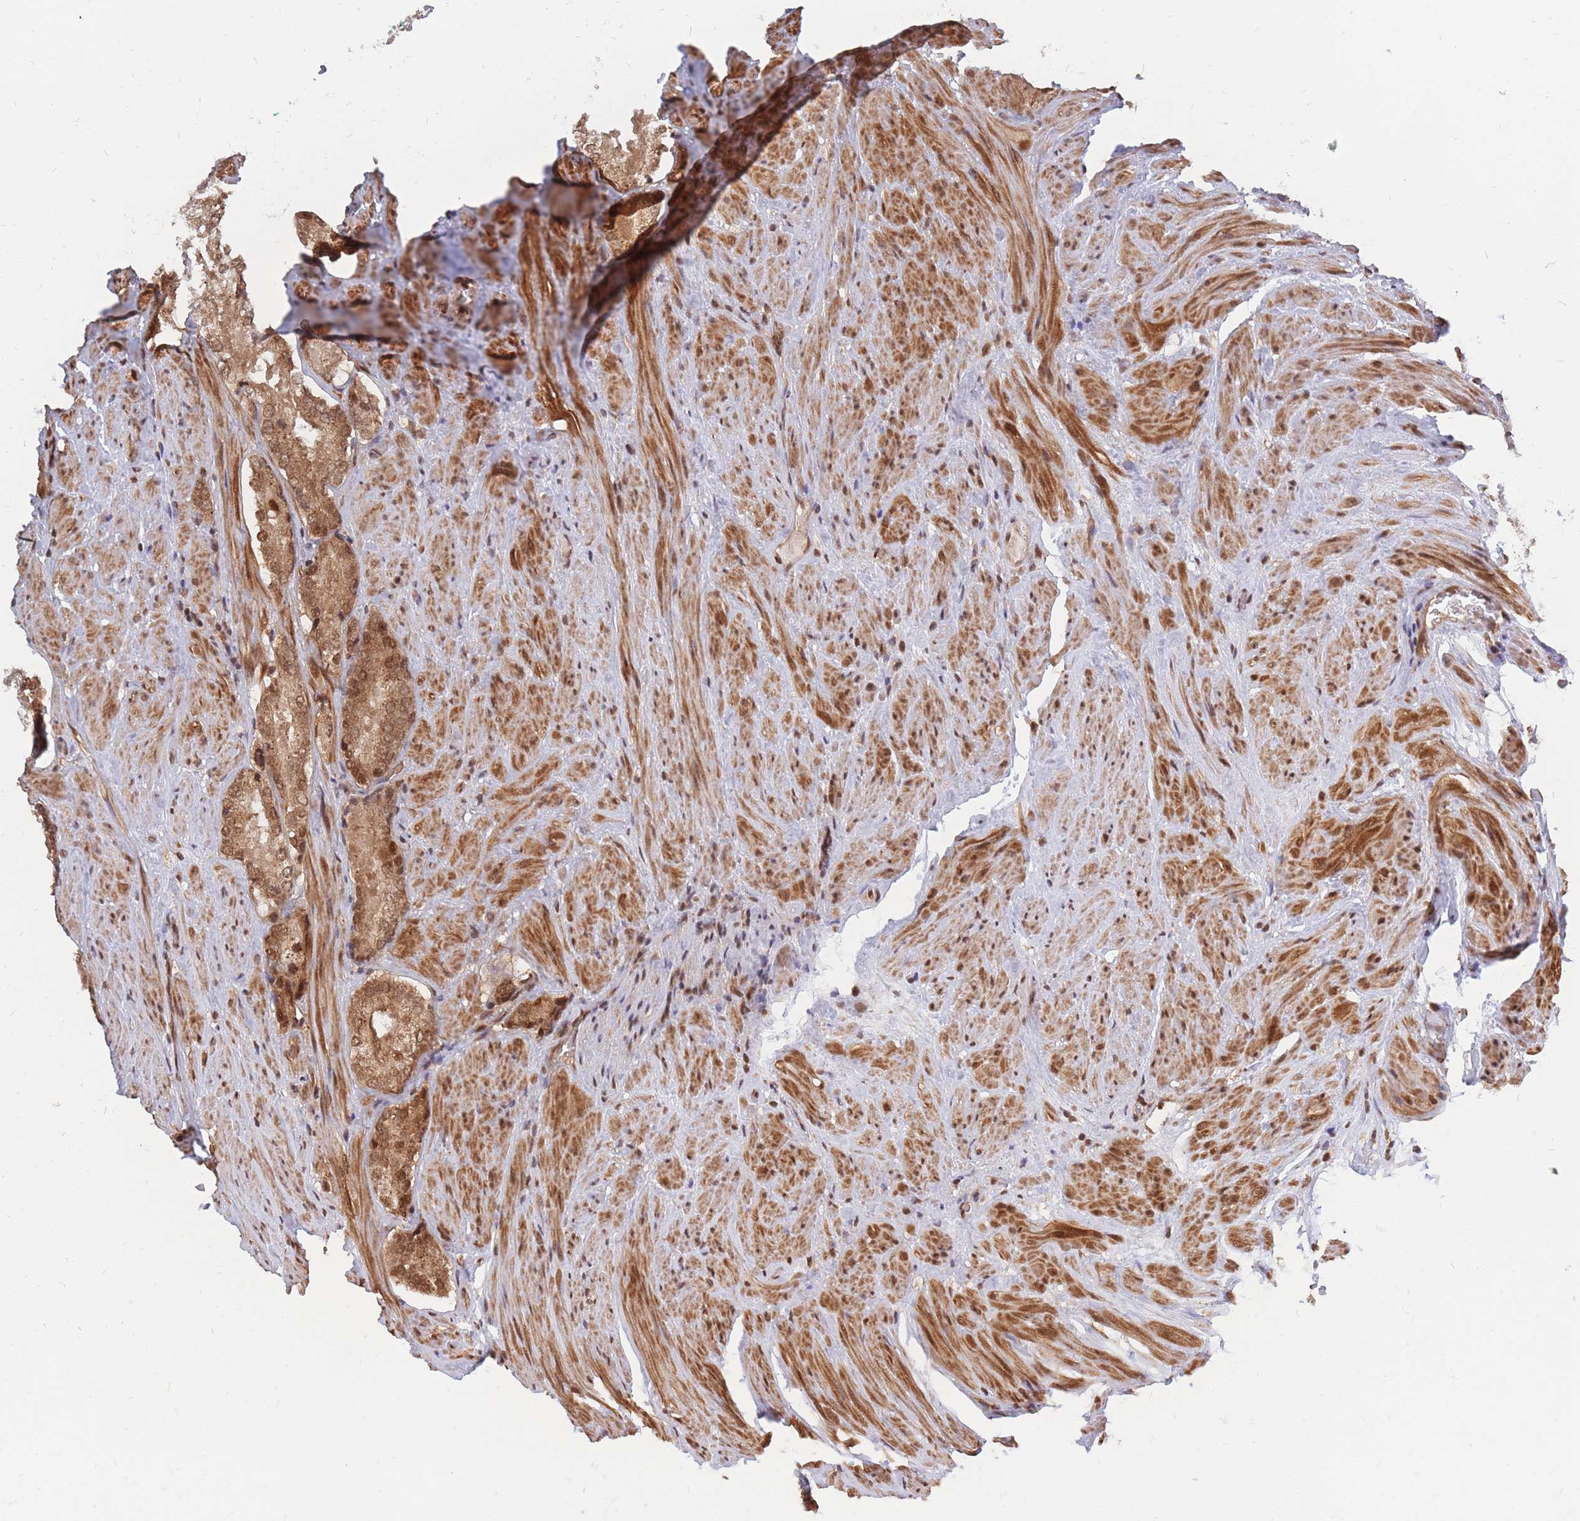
{"staining": {"intensity": "moderate", "quantity": ">75%", "location": "cytoplasmic/membranous,nuclear"}, "tissue": "prostate cancer", "cell_type": "Tumor cells", "image_type": "cancer", "snomed": [{"axis": "morphology", "description": "Adenocarcinoma, Low grade"}, {"axis": "topography", "description": "Prostate"}], "caption": "This histopathology image displays immunohistochemistry (IHC) staining of human prostate cancer, with medium moderate cytoplasmic/membranous and nuclear staining in about >75% of tumor cells.", "gene": "SRA1", "patient": {"sex": "male", "age": 54}}